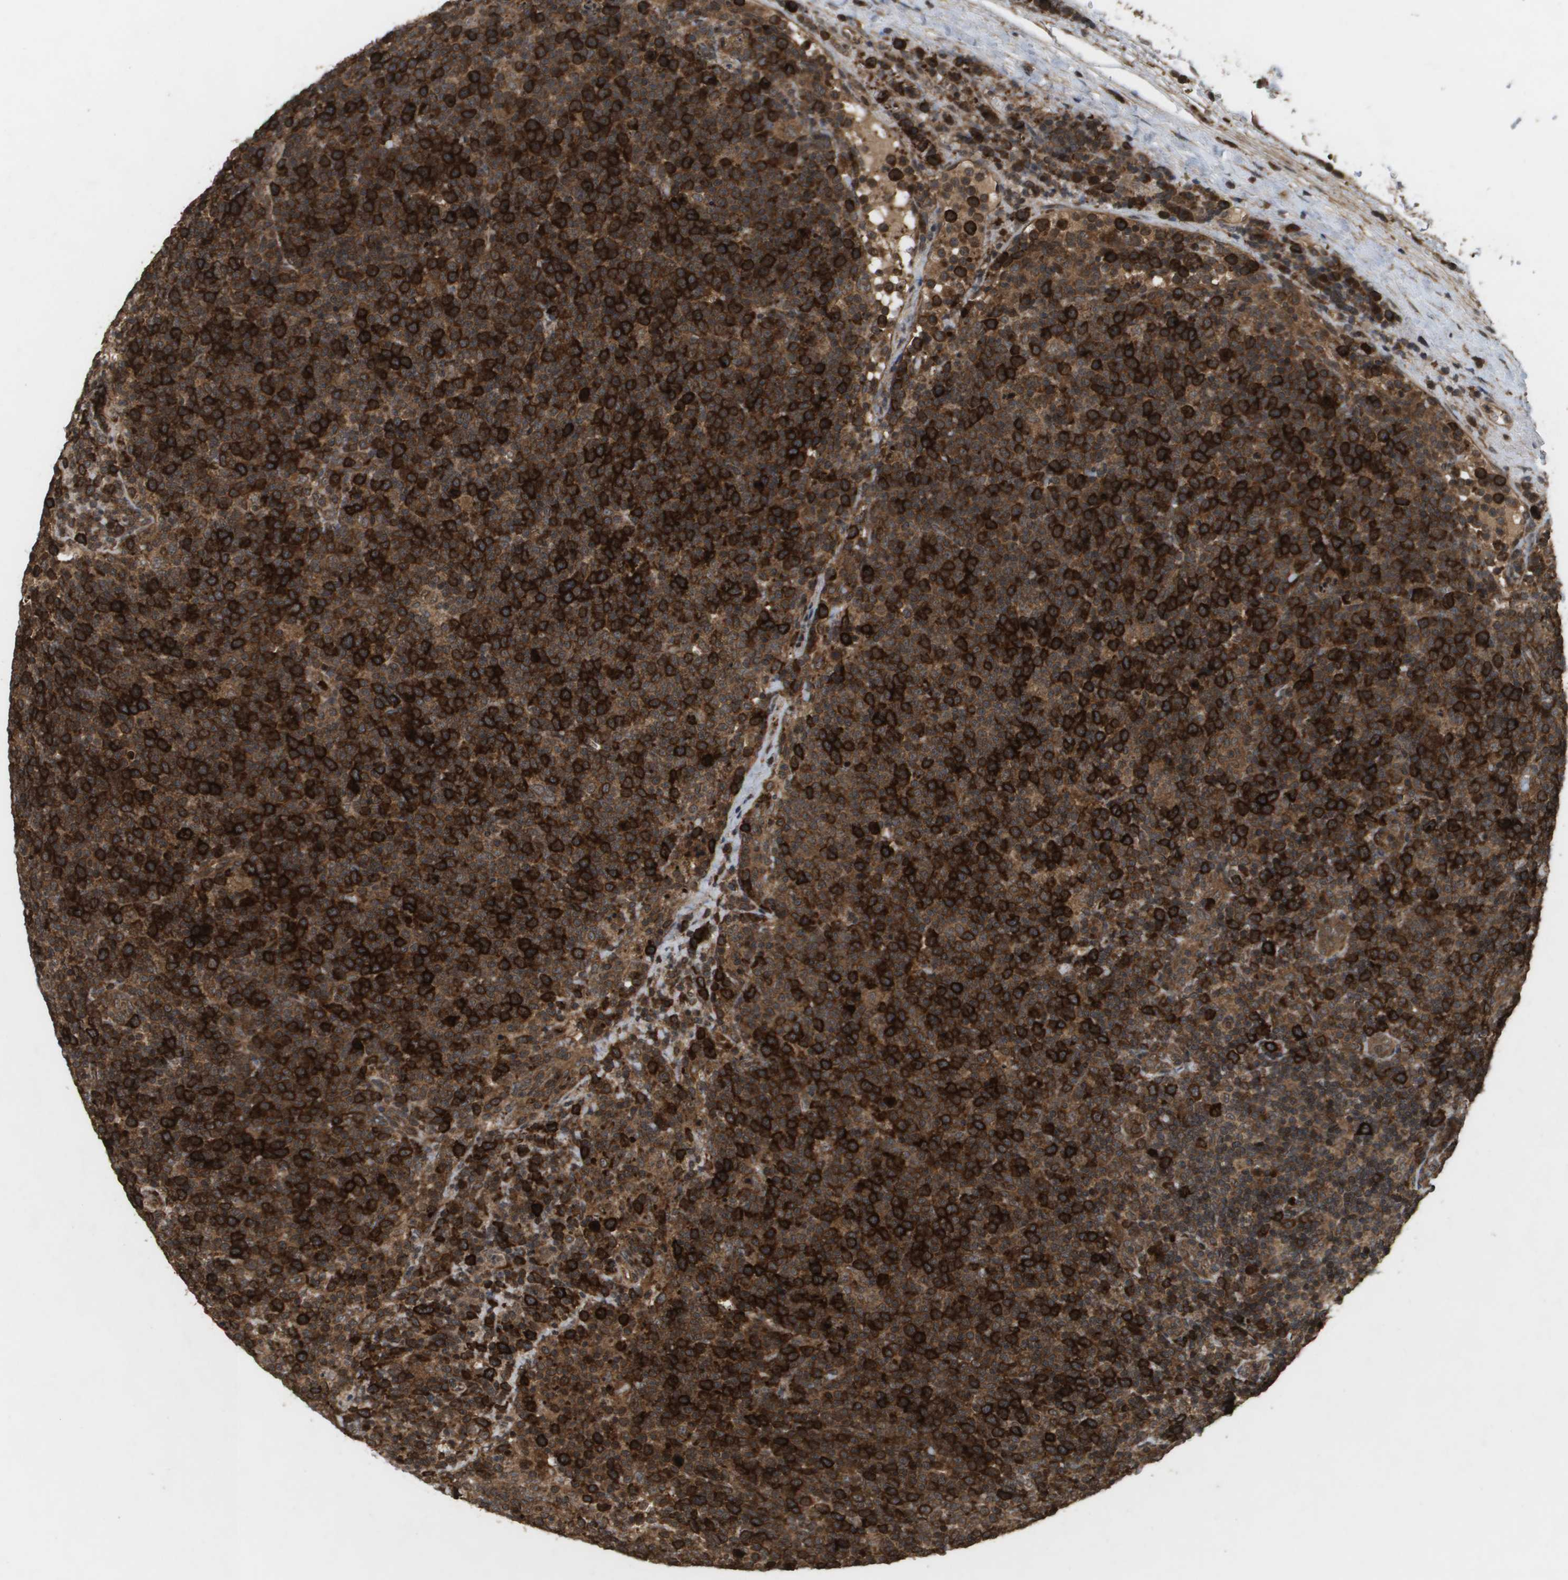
{"staining": {"intensity": "strong", "quantity": ">75%", "location": "cytoplasmic/membranous"}, "tissue": "lymphoma", "cell_type": "Tumor cells", "image_type": "cancer", "snomed": [{"axis": "morphology", "description": "Malignant lymphoma, non-Hodgkin's type, High grade"}, {"axis": "topography", "description": "Lymph node"}], "caption": "High-magnification brightfield microscopy of high-grade malignant lymphoma, non-Hodgkin's type stained with DAB (3,3'-diaminobenzidine) (brown) and counterstained with hematoxylin (blue). tumor cells exhibit strong cytoplasmic/membranous expression is present in approximately>75% of cells. (brown staining indicates protein expression, while blue staining denotes nuclei).", "gene": "KIF11", "patient": {"sex": "male", "age": 61}}